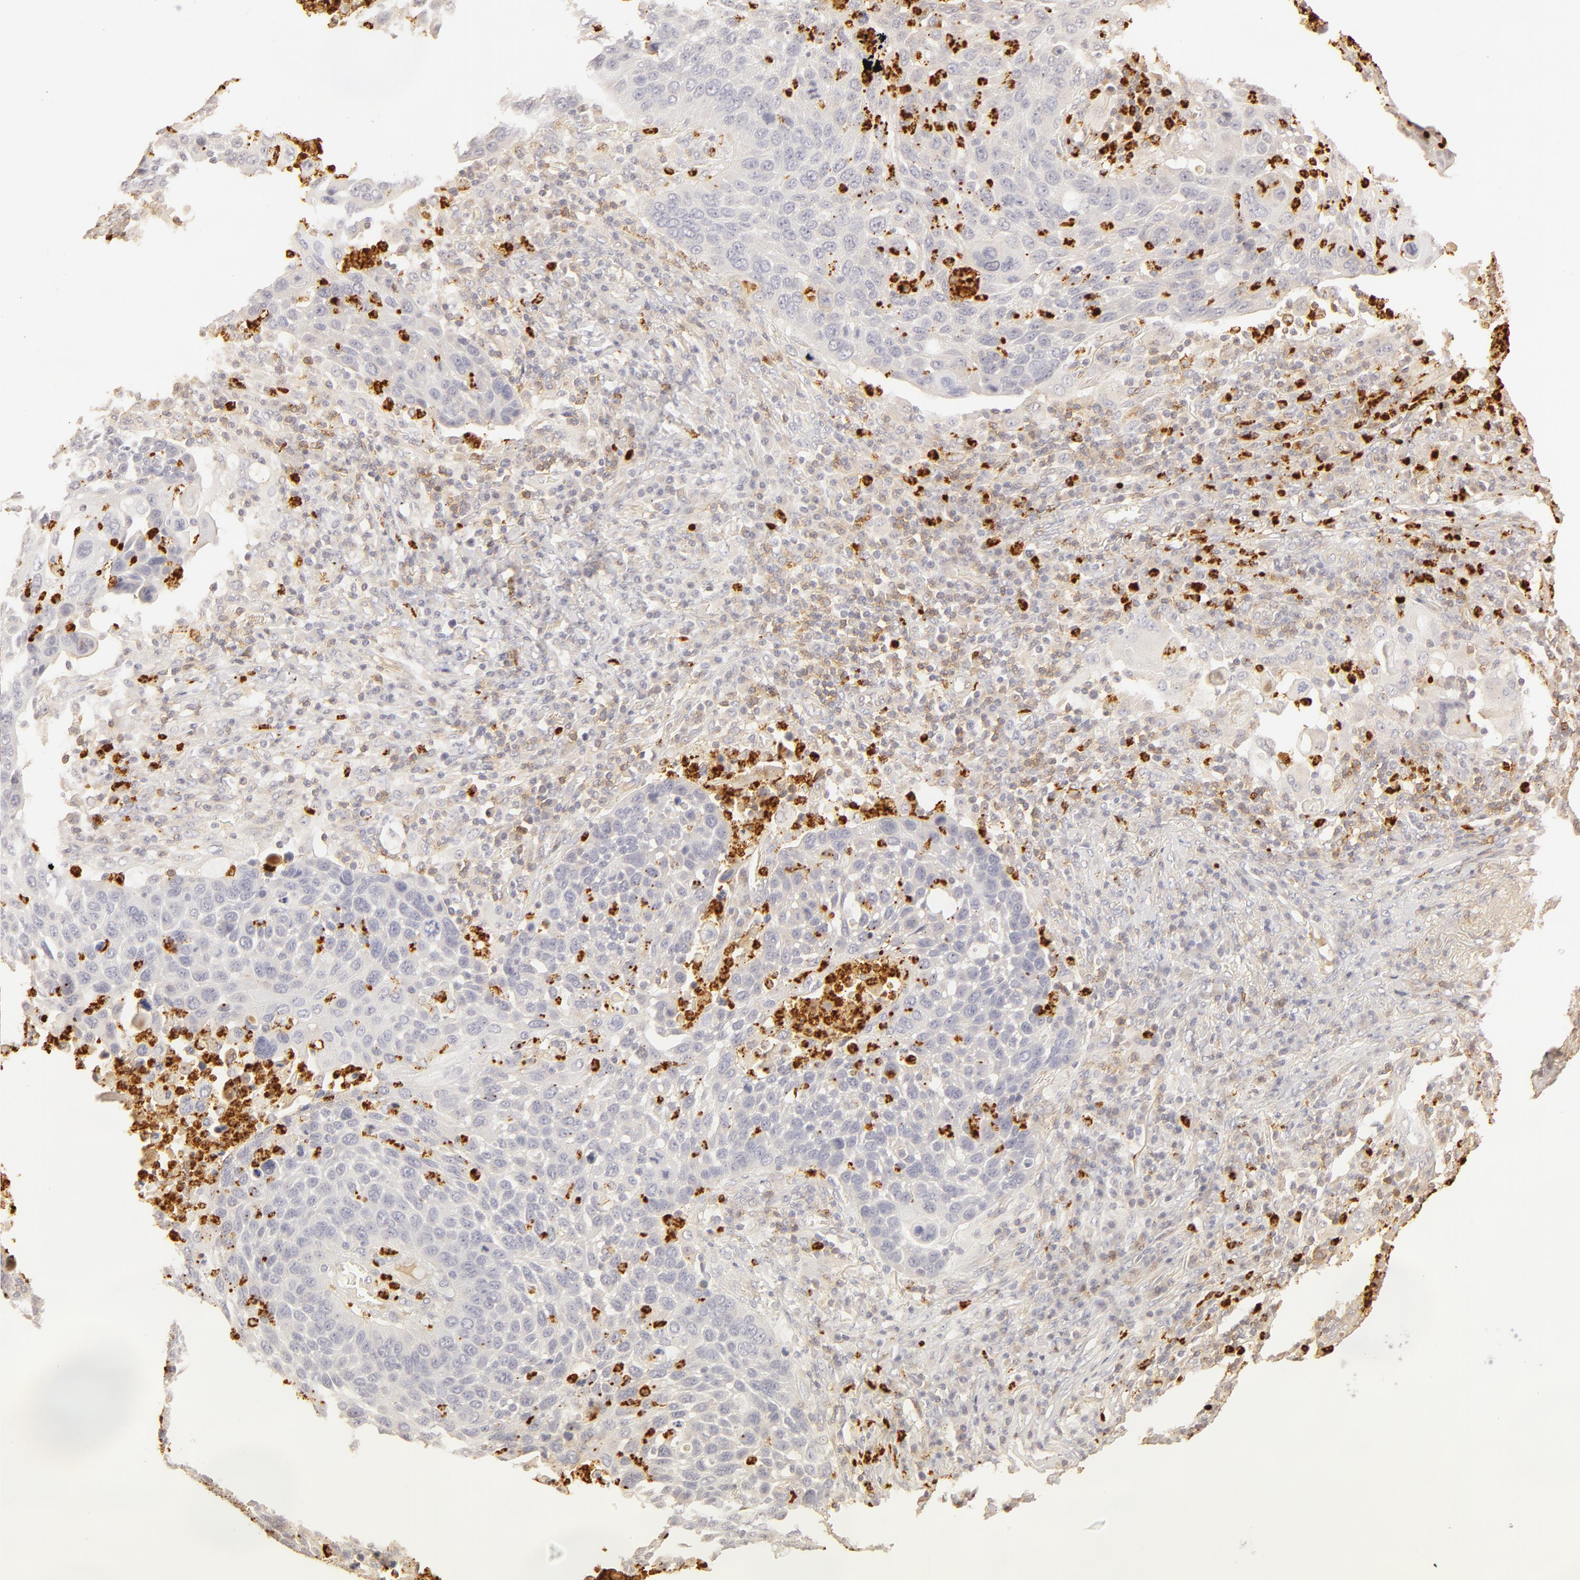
{"staining": {"intensity": "negative", "quantity": "none", "location": "none"}, "tissue": "lung cancer", "cell_type": "Tumor cells", "image_type": "cancer", "snomed": [{"axis": "morphology", "description": "Squamous cell carcinoma, NOS"}, {"axis": "topography", "description": "Lung"}], "caption": "DAB (3,3'-diaminobenzidine) immunohistochemical staining of human lung squamous cell carcinoma reveals no significant expression in tumor cells. The staining was performed using DAB (3,3'-diaminobenzidine) to visualize the protein expression in brown, while the nuclei were stained in blue with hematoxylin (Magnification: 20x).", "gene": "C1R", "patient": {"sex": "male", "age": 68}}